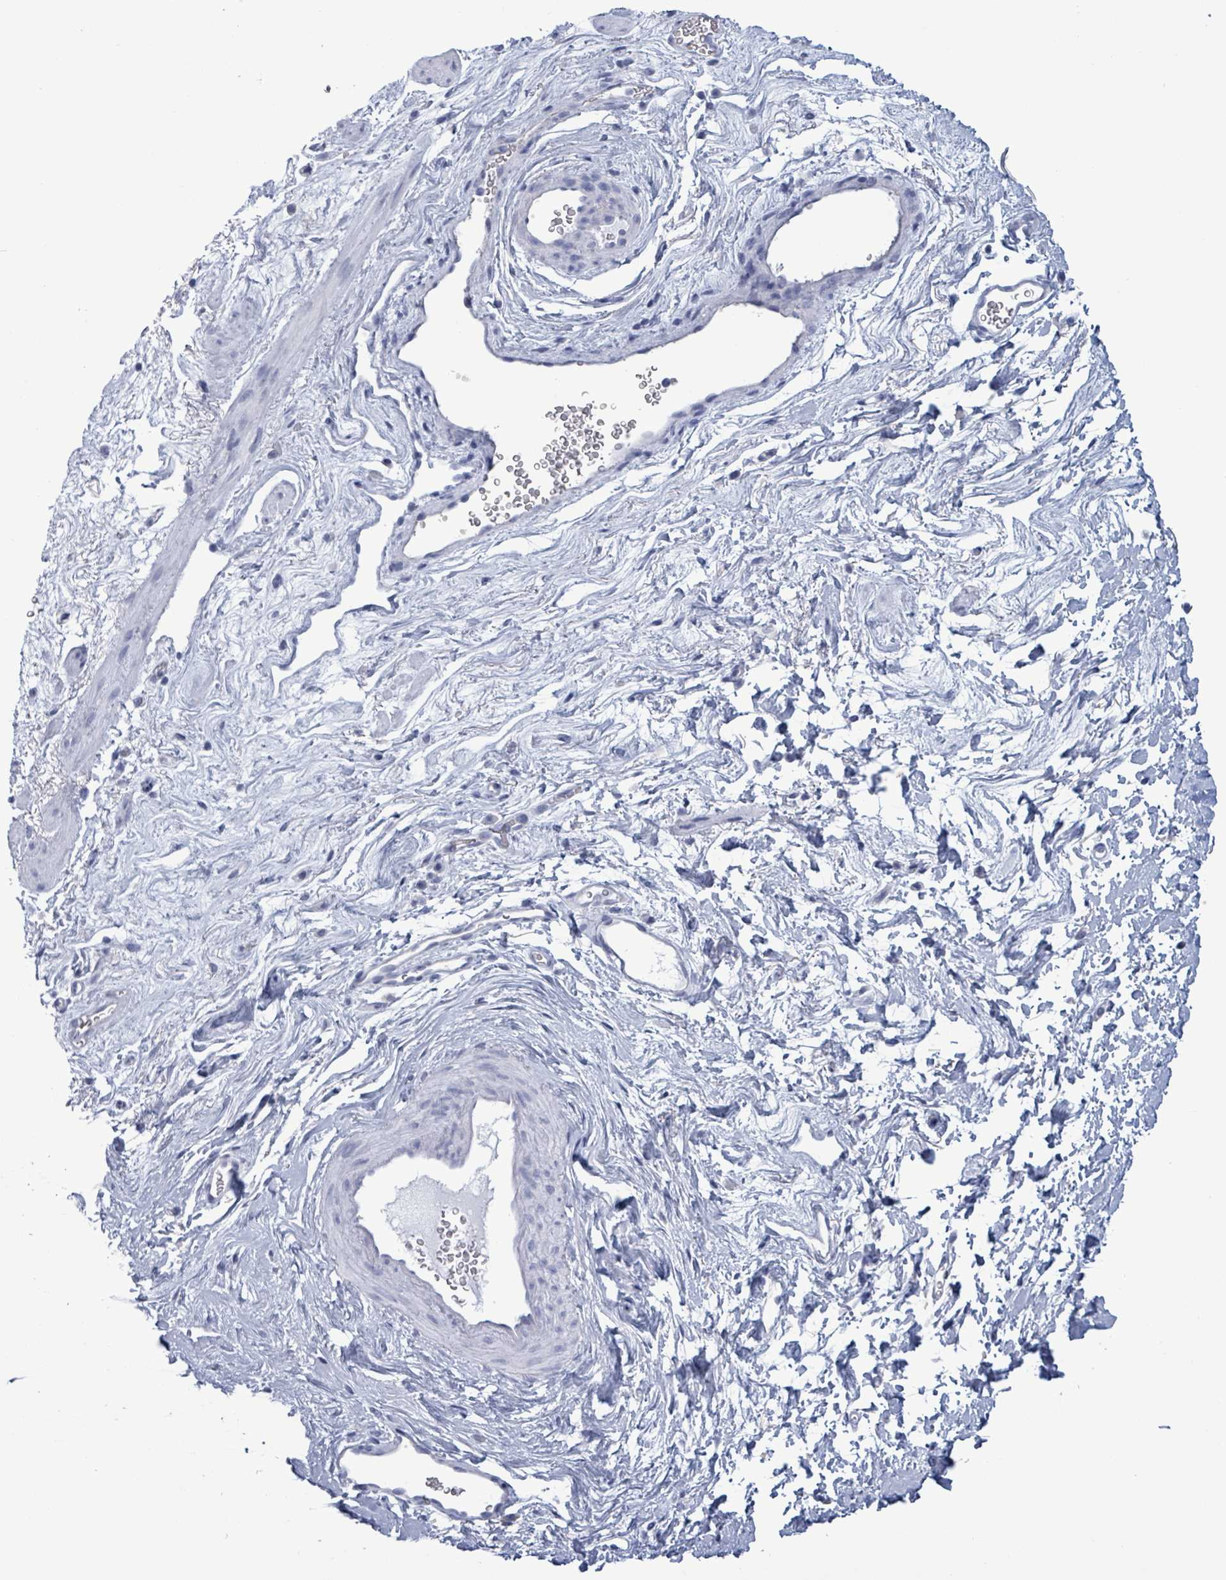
{"staining": {"intensity": "negative", "quantity": "none", "location": "none"}, "tissue": "smooth muscle", "cell_type": "Smooth muscle cells", "image_type": "normal", "snomed": [{"axis": "morphology", "description": "Normal tissue, NOS"}, {"axis": "topography", "description": "Smooth muscle"}, {"axis": "topography", "description": "Peripheral nerve tissue"}], "caption": "An IHC photomicrograph of benign smooth muscle is shown. There is no staining in smooth muscle cells of smooth muscle. (DAB immunohistochemistry visualized using brightfield microscopy, high magnification).", "gene": "BSG", "patient": {"sex": "male", "age": 69}}